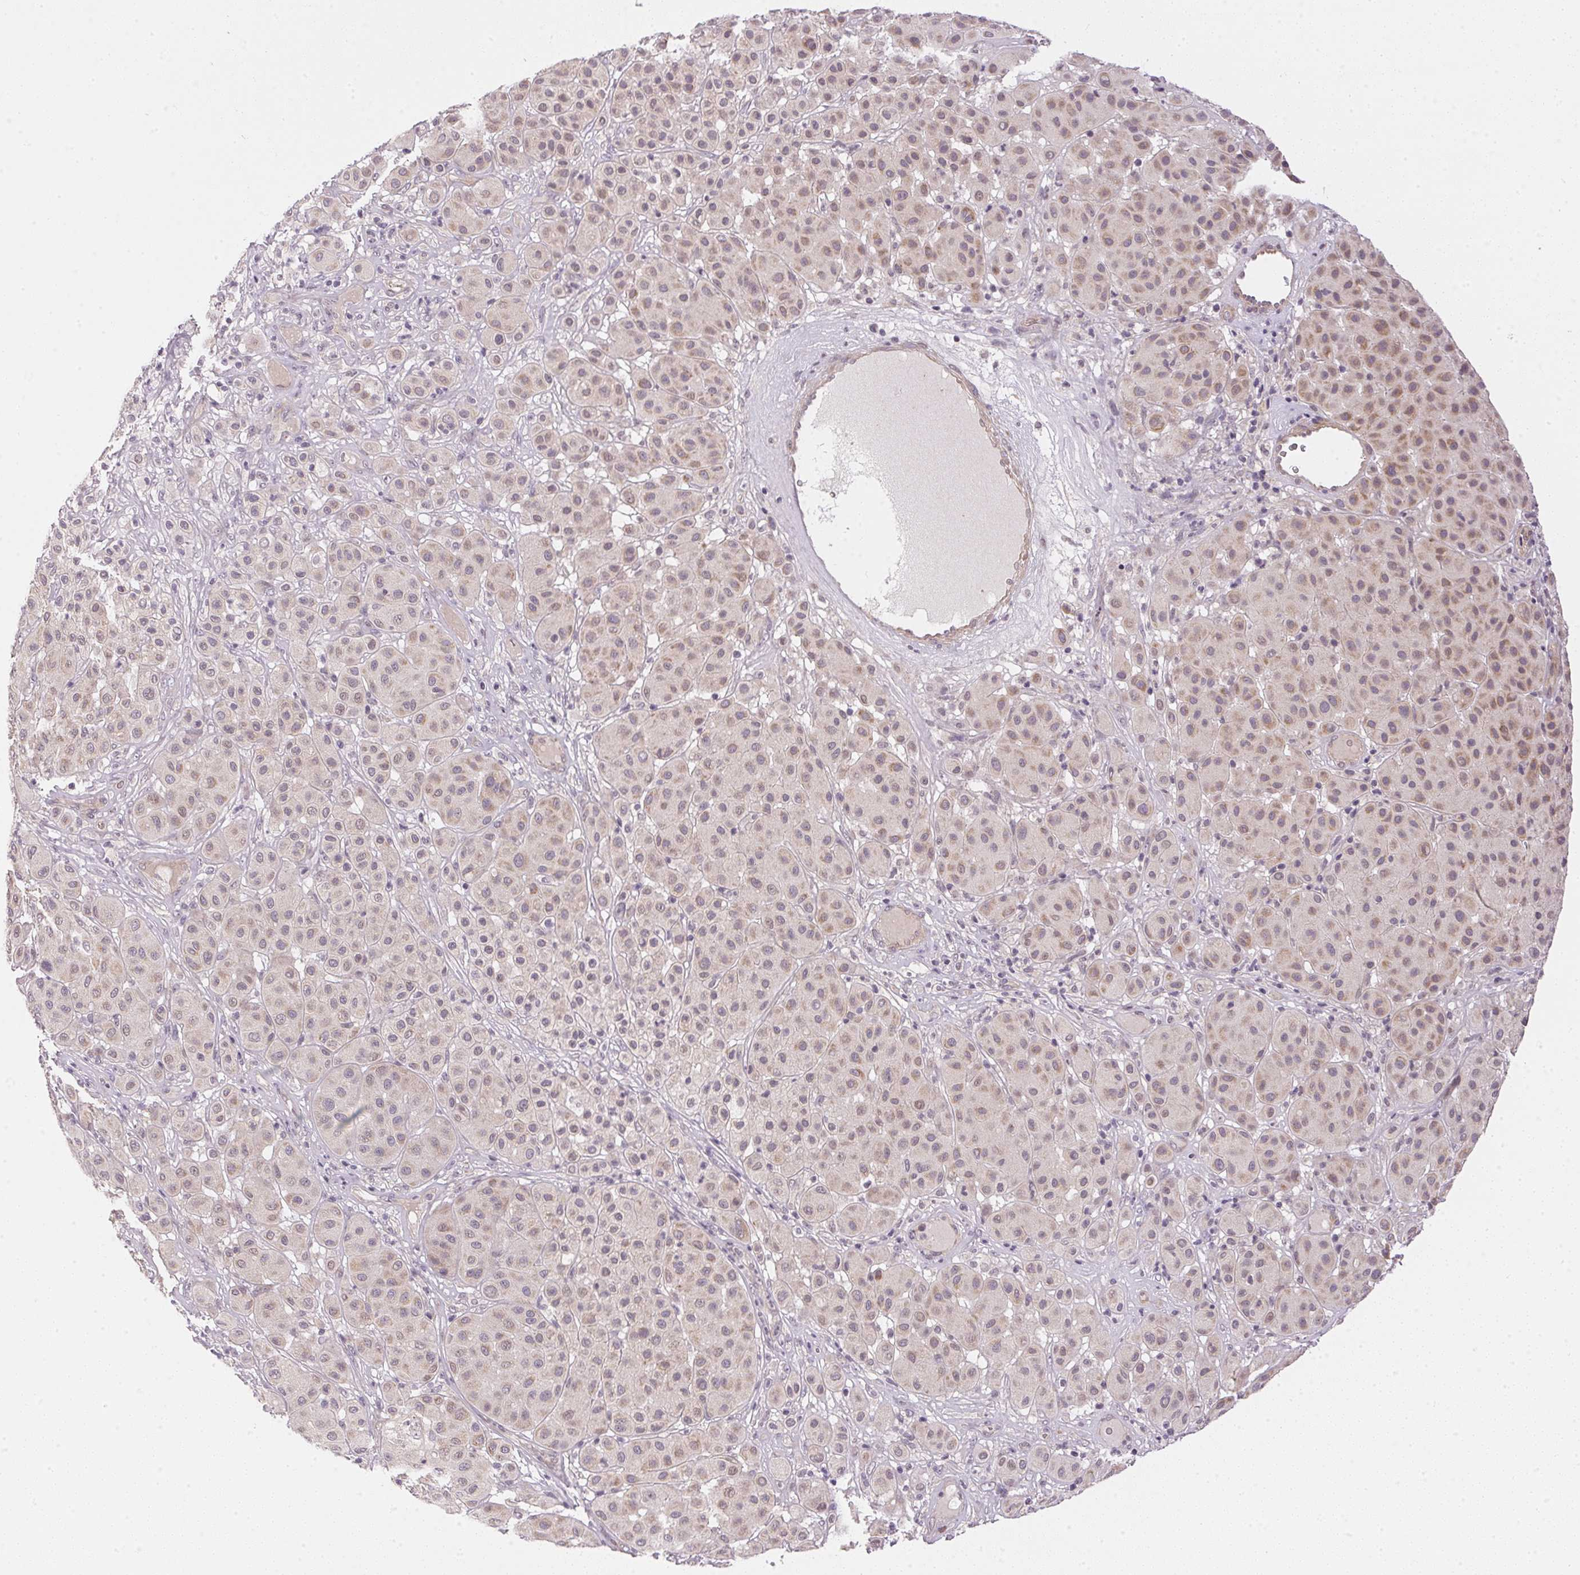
{"staining": {"intensity": "weak", "quantity": "<25%", "location": "cytoplasmic/membranous"}, "tissue": "melanoma", "cell_type": "Tumor cells", "image_type": "cancer", "snomed": [{"axis": "morphology", "description": "Malignant melanoma, Metastatic site"}, {"axis": "topography", "description": "Smooth muscle"}], "caption": "This is an IHC histopathology image of melanoma. There is no staining in tumor cells.", "gene": "TTC23L", "patient": {"sex": "male", "age": 41}}